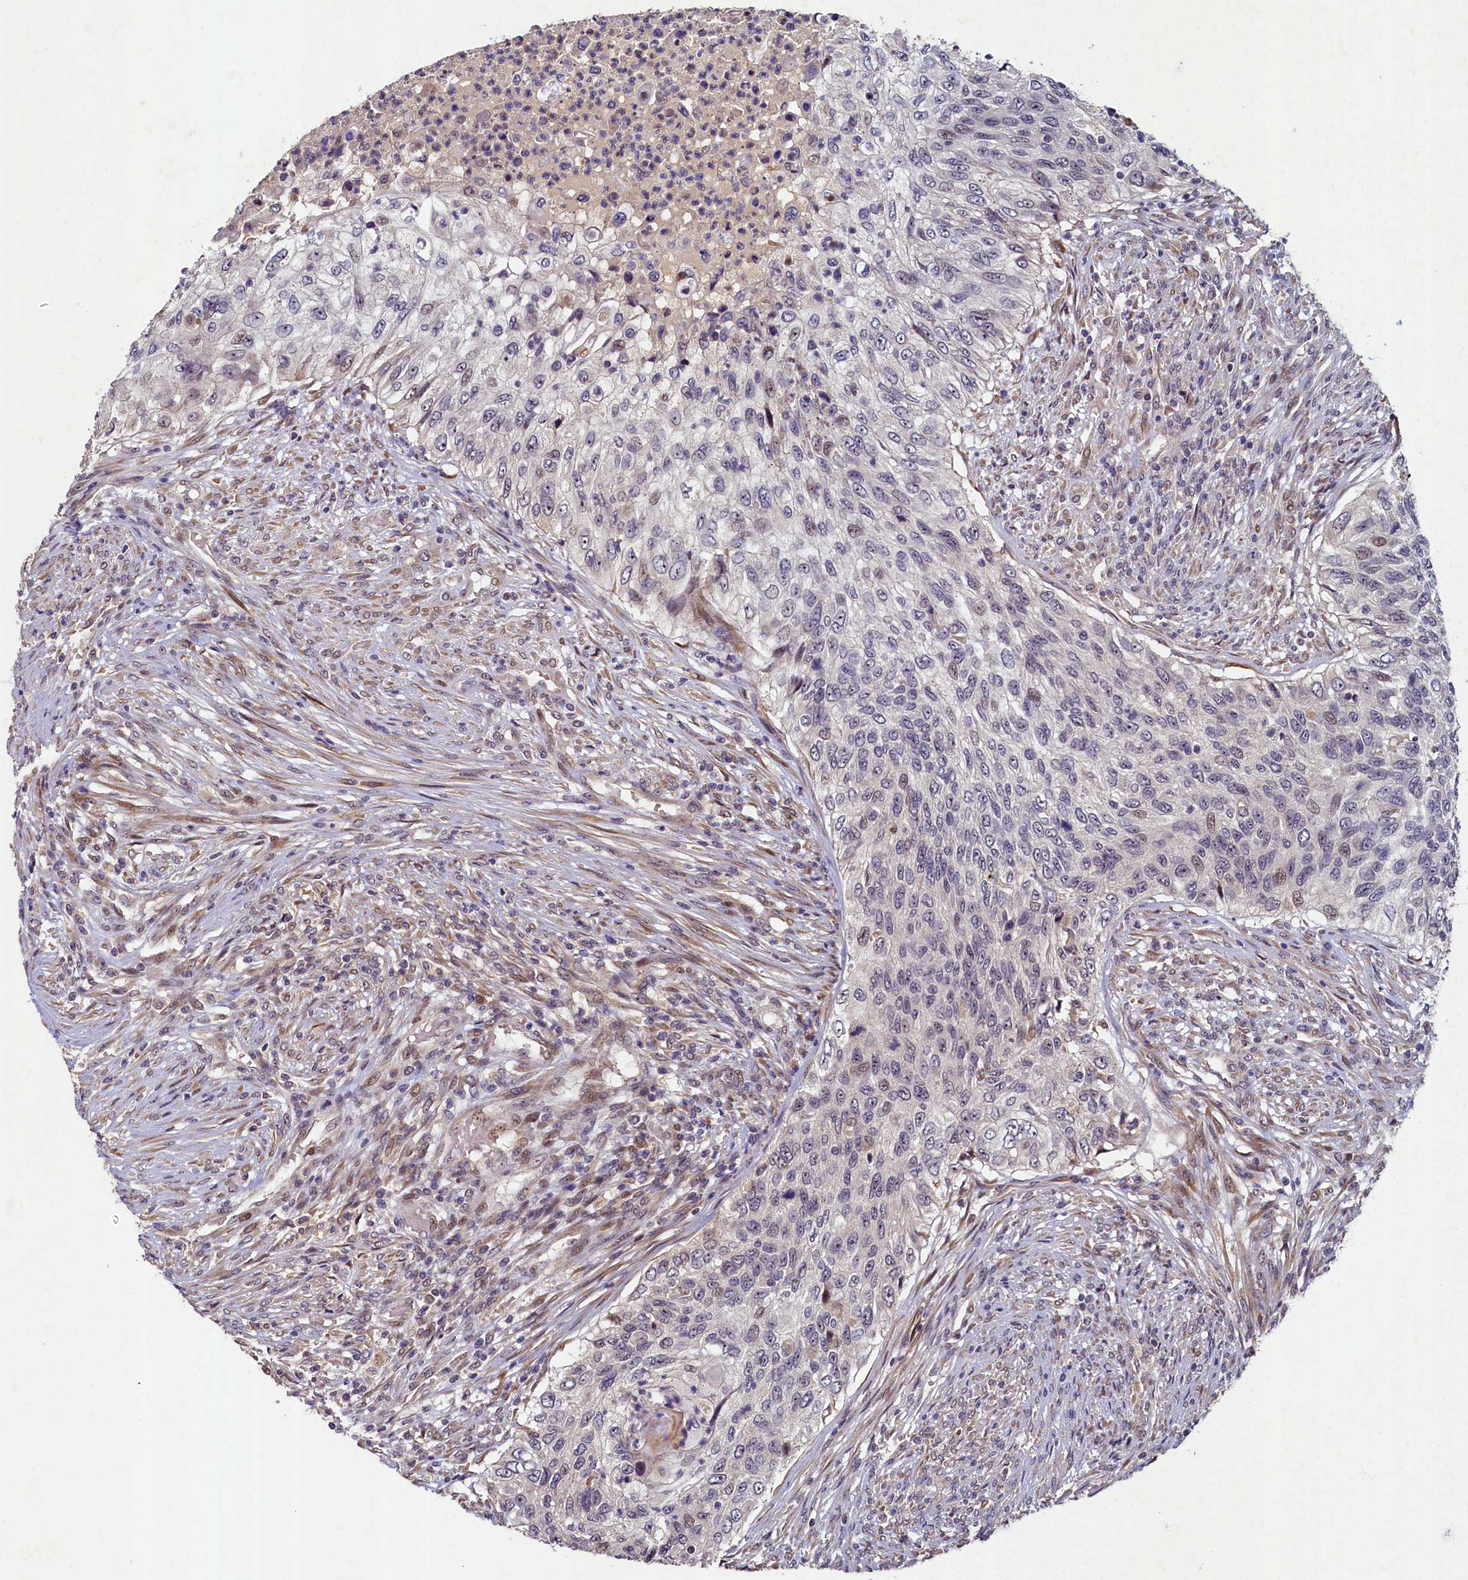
{"staining": {"intensity": "weak", "quantity": "<25%", "location": "nuclear"}, "tissue": "urothelial cancer", "cell_type": "Tumor cells", "image_type": "cancer", "snomed": [{"axis": "morphology", "description": "Urothelial carcinoma, High grade"}, {"axis": "topography", "description": "Urinary bladder"}], "caption": "DAB (3,3'-diaminobenzidine) immunohistochemical staining of urothelial cancer shows no significant staining in tumor cells.", "gene": "LATS2", "patient": {"sex": "female", "age": 60}}